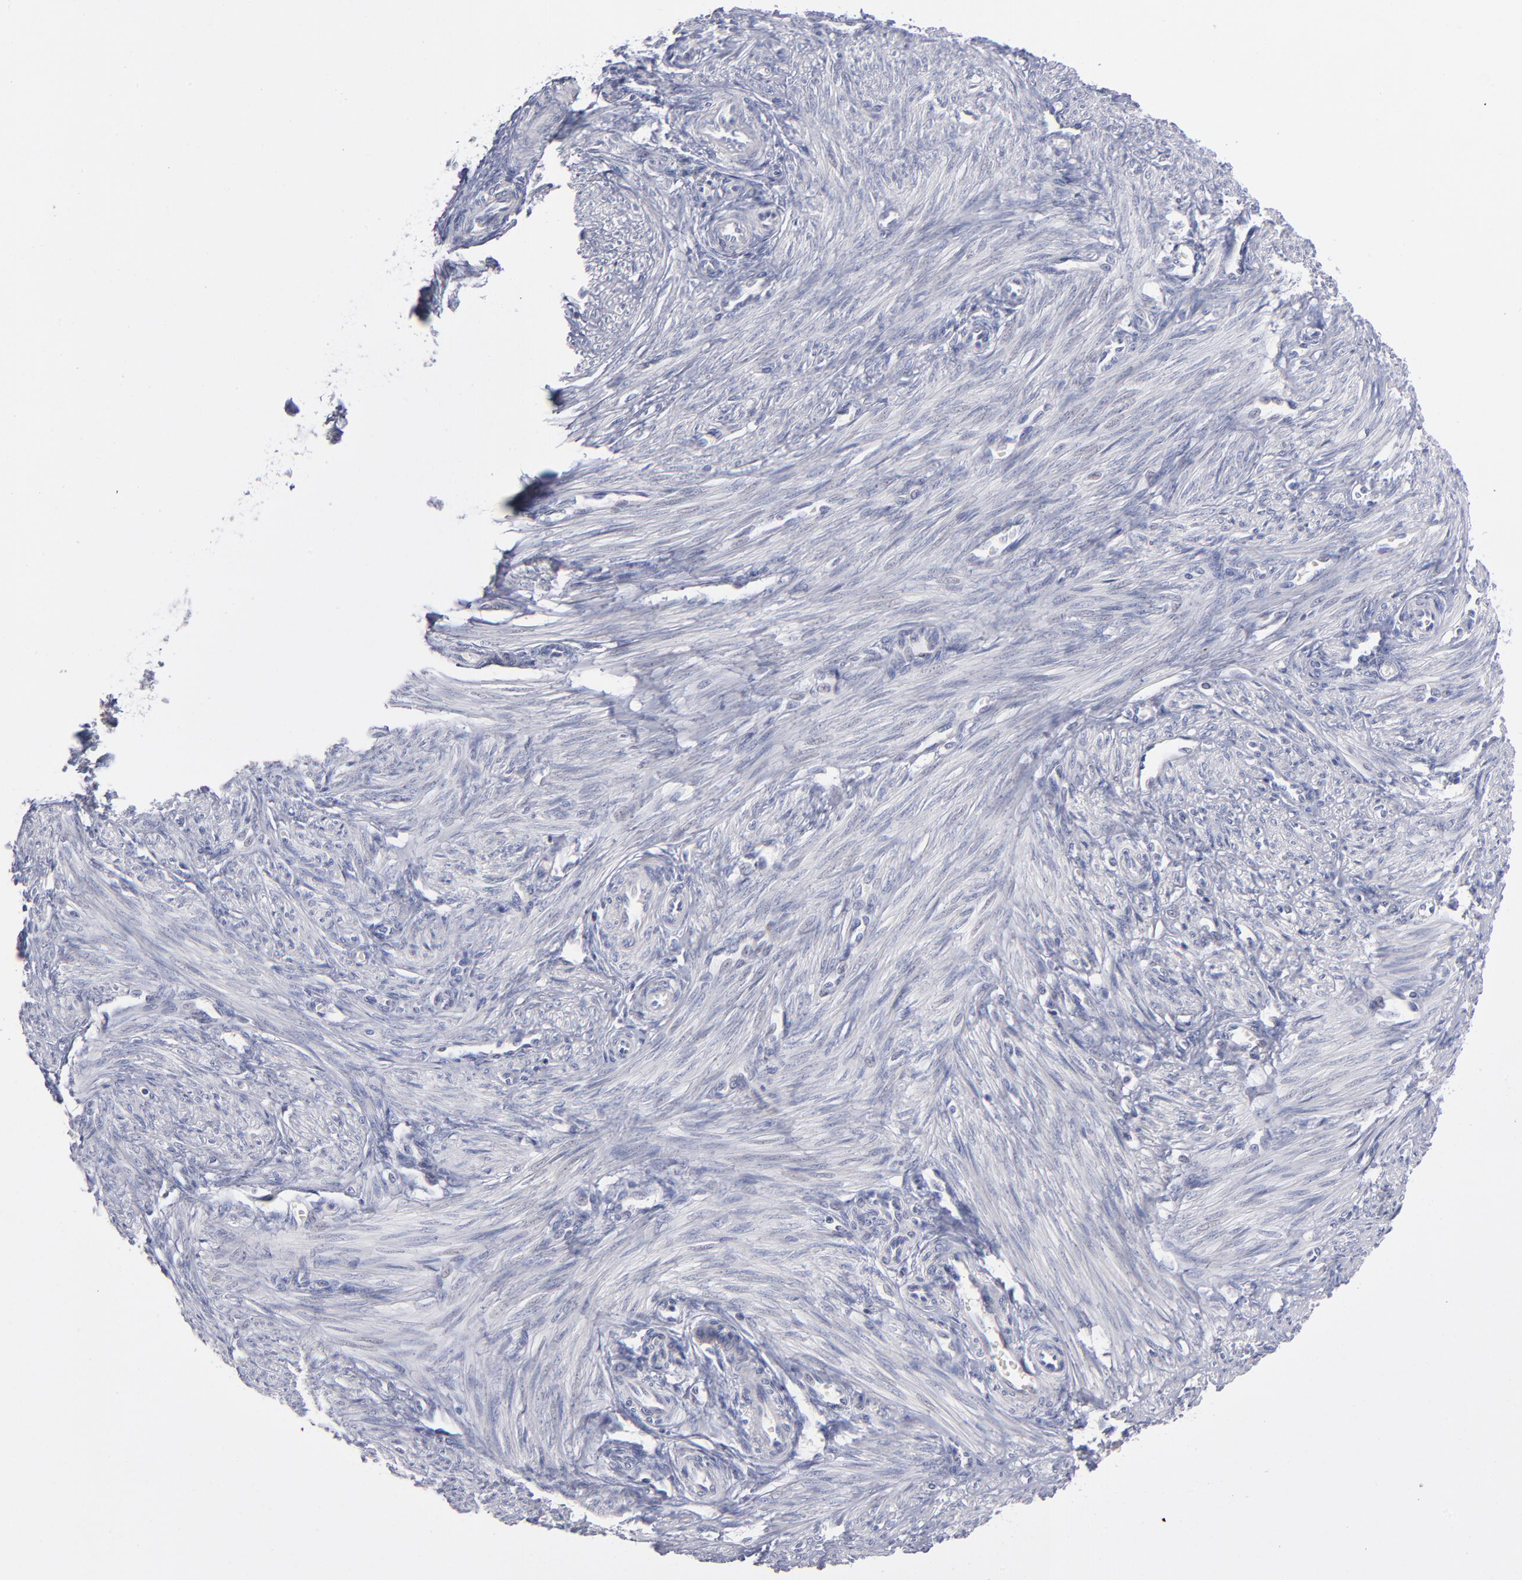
{"staining": {"intensity": "negative", "quantity": "none", "location": "none"}, "tissue": "endometrium", "cell_type": "Cells in endometrial stroma", "image_type": "normal", "snomed": [{"axis": "morphology", "description": "Normal tissue, NOS"}, {"axis": "topography", "description": "Endometrium"}], "caption": "This is an immunohistochemistry photomicrograph of normal endometrium. There is no expression in cells in endometrial stroma.", "gene": "MTHFD2", "patient": {"sex": "female", "age": 27}}